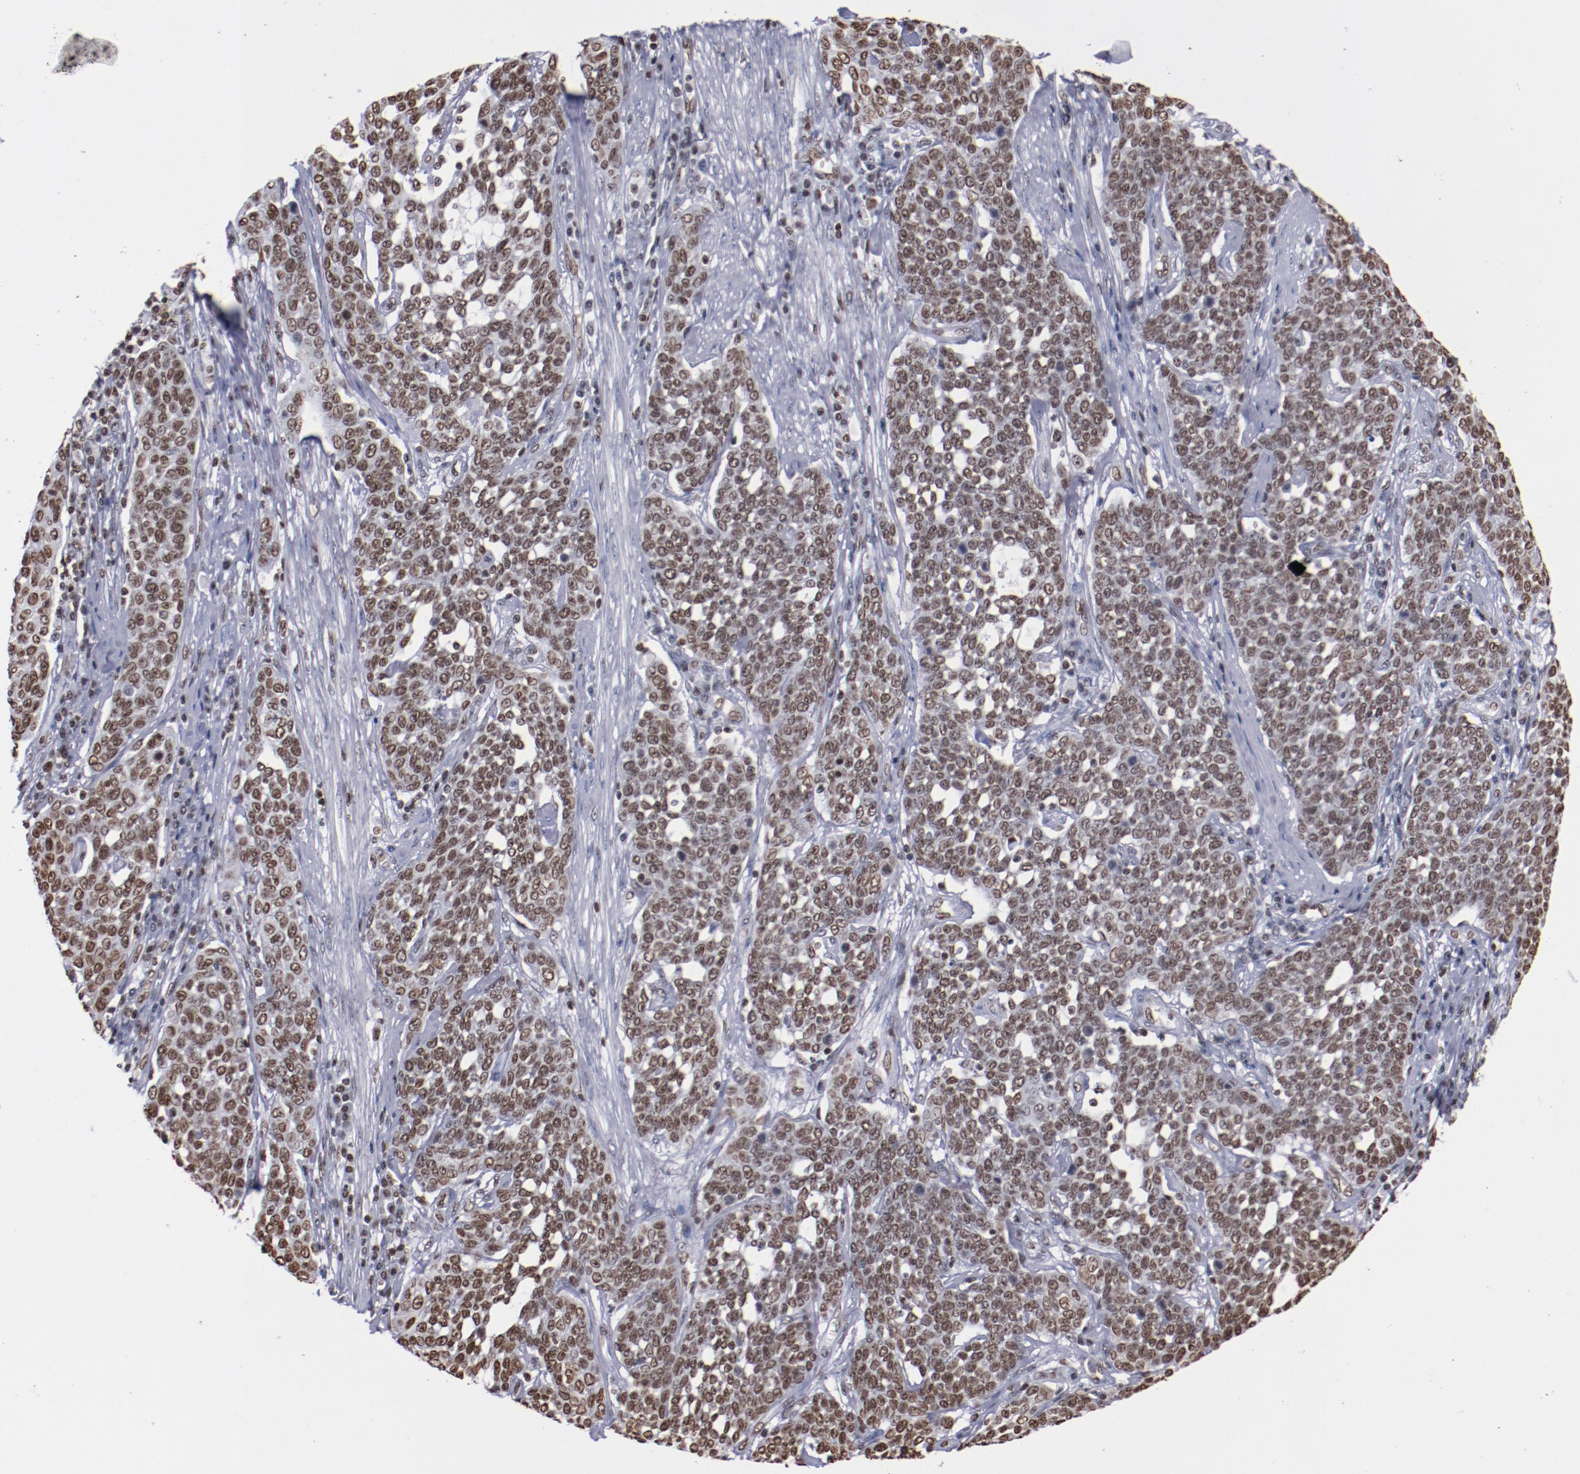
{"staining": {"intensity": "weak", "quantity": ">75%", "location": "nuclear"}, "tissue": "cervical cancer", "cell_type": "Tumor cells", "image_type": "cancer", "snomed": [{"axis": "morphology", "description": "Squamous cell carcinoma, NOS"}, {"axis": "topography", "description": "Cervix"}], "caption": "Immunohistochemistry histopathology image of neoplastic tissue: human squamous cell carcinoma (cervical) stained using immunohistochemistry exhibits low levels of weak protein expression localized specifically in the nuclear of tumor cells, appearing as a nuclear brown color.", "gene": "IFI16", "patient": {"sex": "female", "age": 34}}